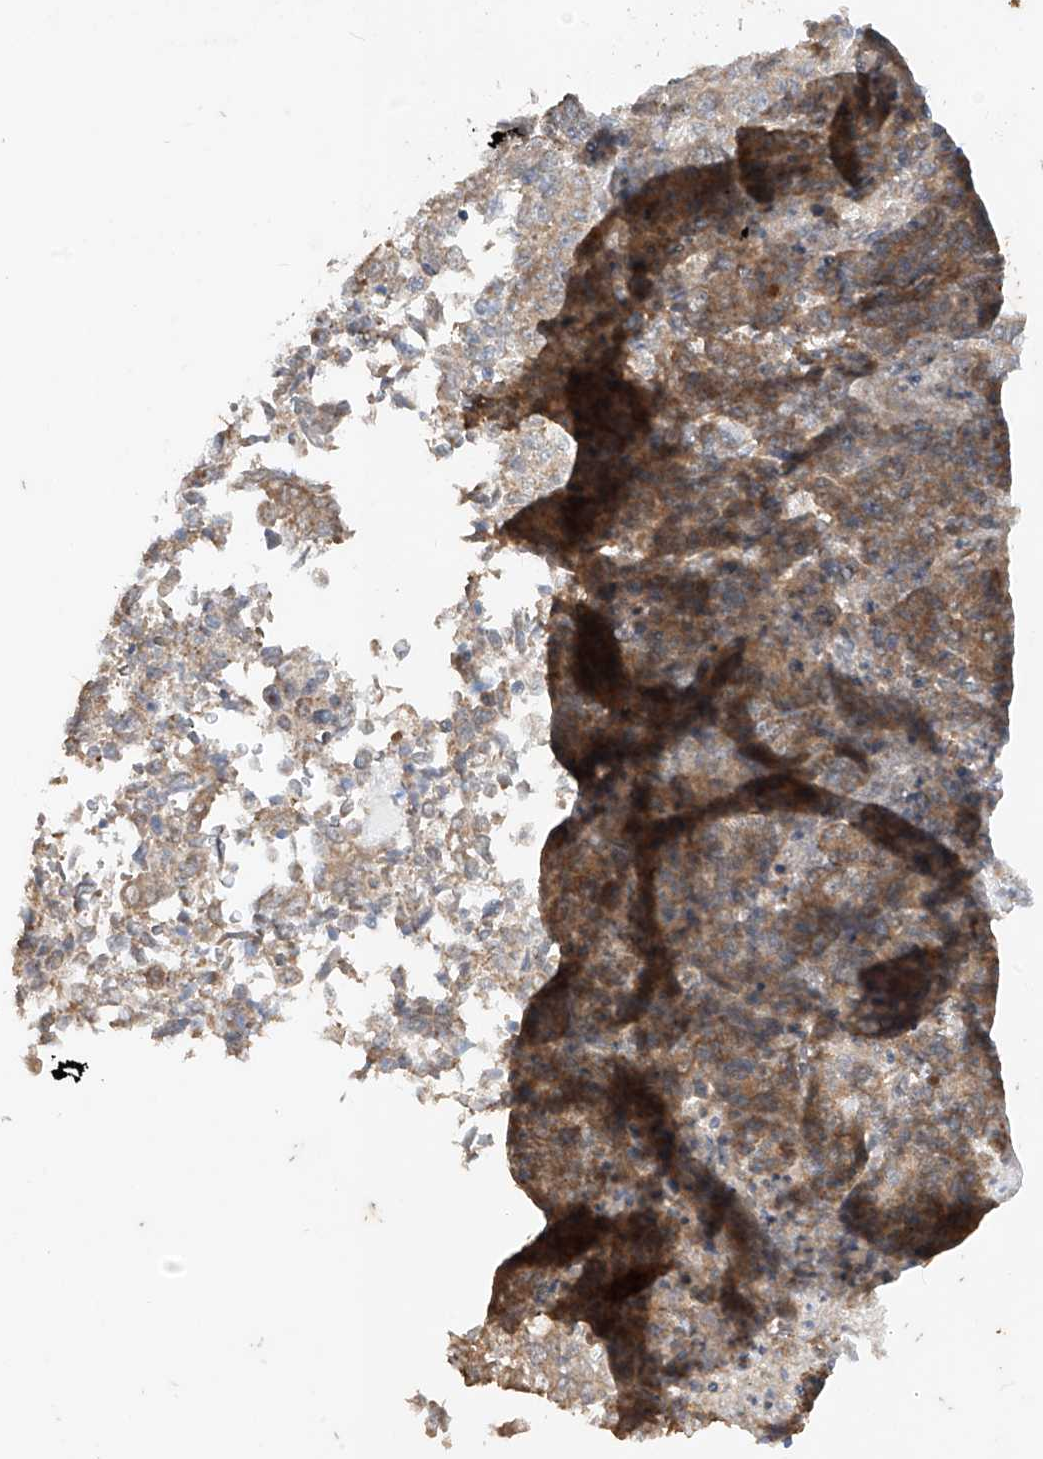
{"staining": {"intensity": "moderate", "quantity": ">75%", "location": "cytoplasmic/membranous"}, "tissue": "endometrial cancer", "cell_type": "Tumor cells", "image_type": "cancer", "snomed": [{"axis": "morphology", "description": "Adenocarcinoma, NOS"}, {"axis": "topography", "description": "Endometrium"}], "caption": "Protein analysis of endometrial cancer tissue exhibits moderate cytoplasmic/membranous expression in about >75% of tumor cells.", "gene": "MTUS2", "patient": {"sex": "female", "age": 80}}